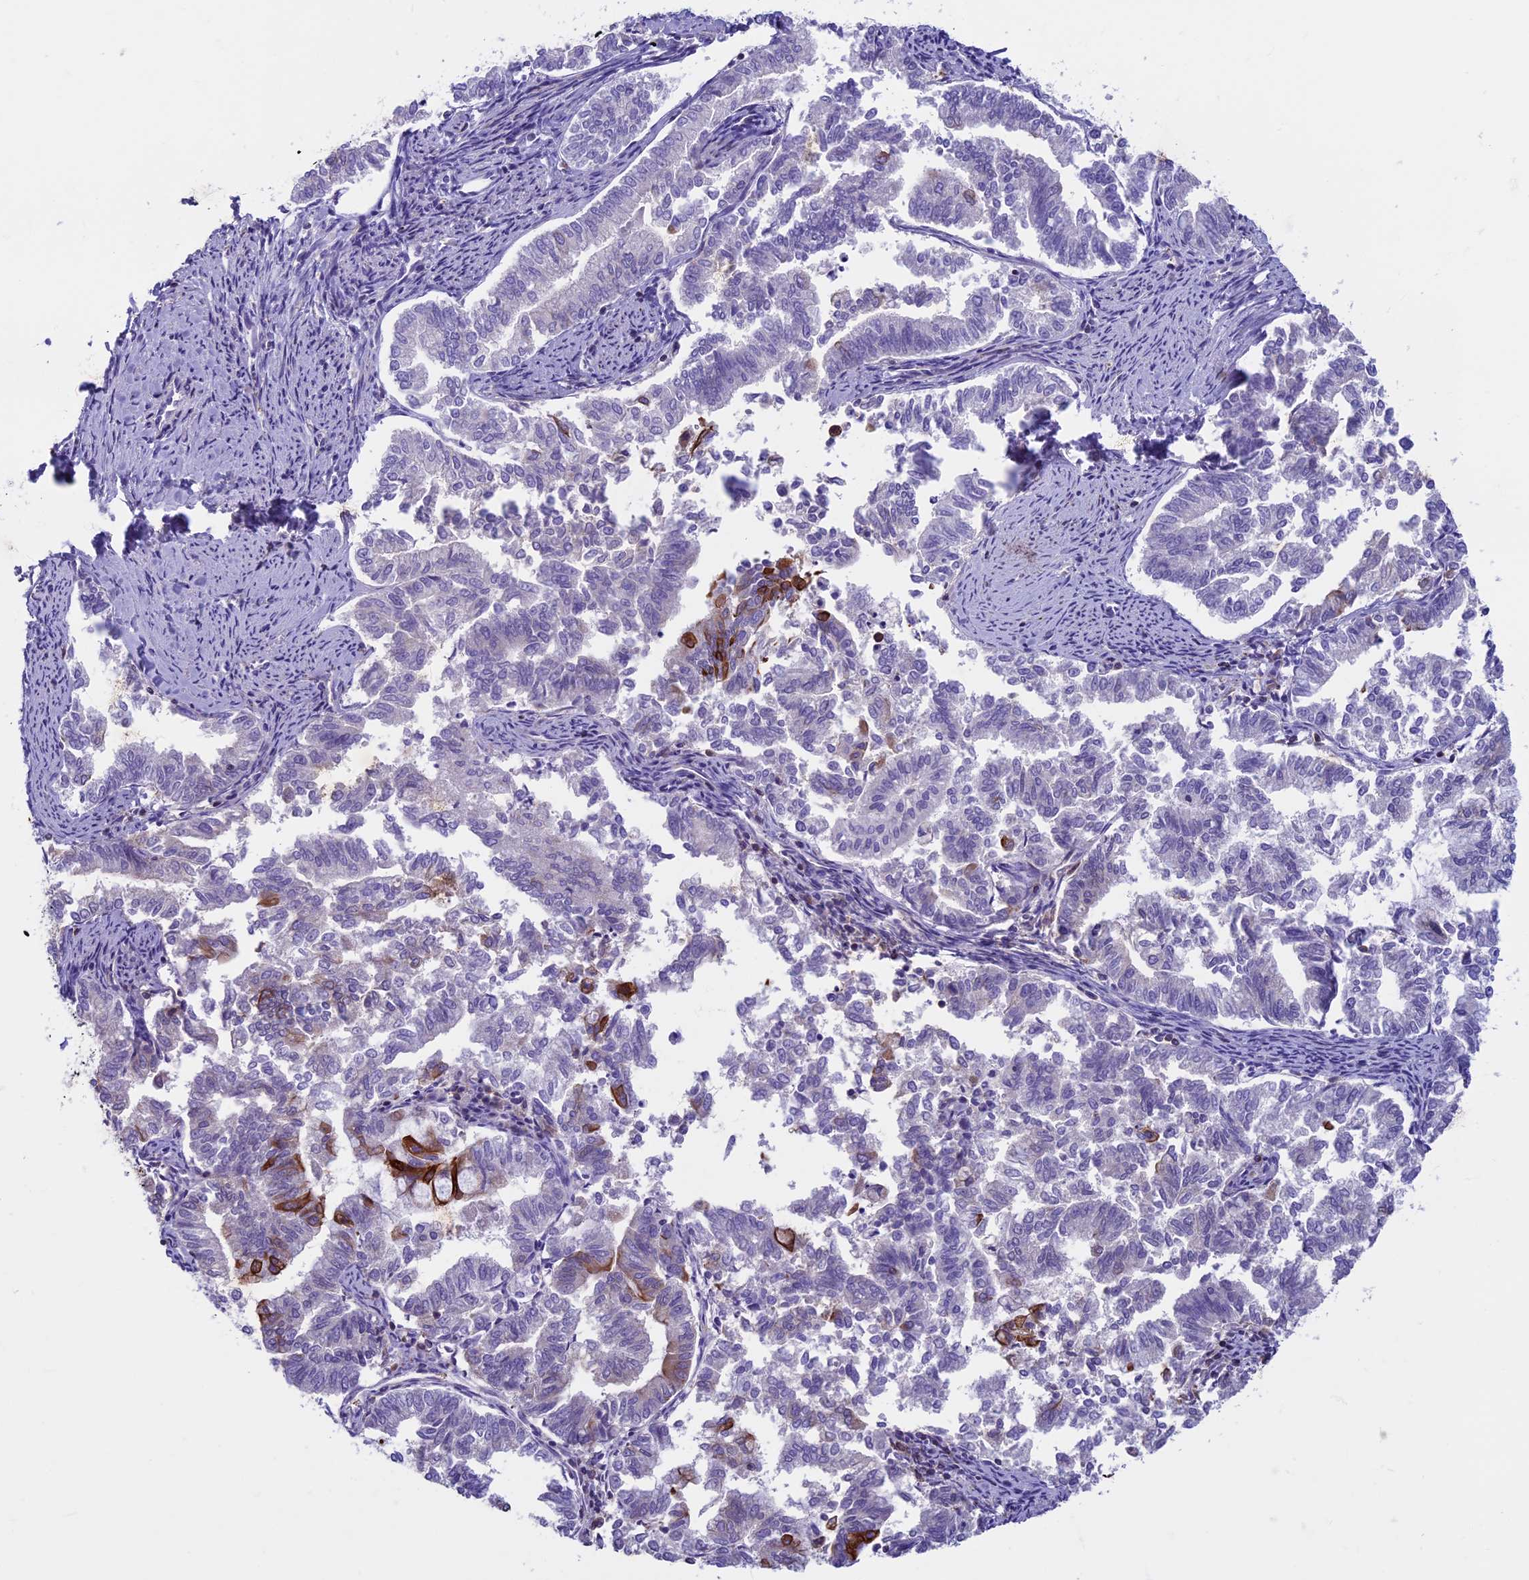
{"staining": {"intensity": "strong", "quantity": "<25%", "location": "cytoplasmic/membranous"}, "tissue": "endometrial cancer", "cell_type": "Tumor cells", "image_type": "cancer", "snomed": [{"axis": "morphology", "description": "Adenocarcinoma, NOS"}, {"axis": "topography", "description": "Endometrium"}], "caption": "About <25% of tumor cells in human endometrial adenocarcinoma exhibit strong cytoplasmic/membranous protein expression as visualized by brown immunohistochemical staining.", "gene": "CDAN1", "patient": {"sex": "female", "age": 79}}